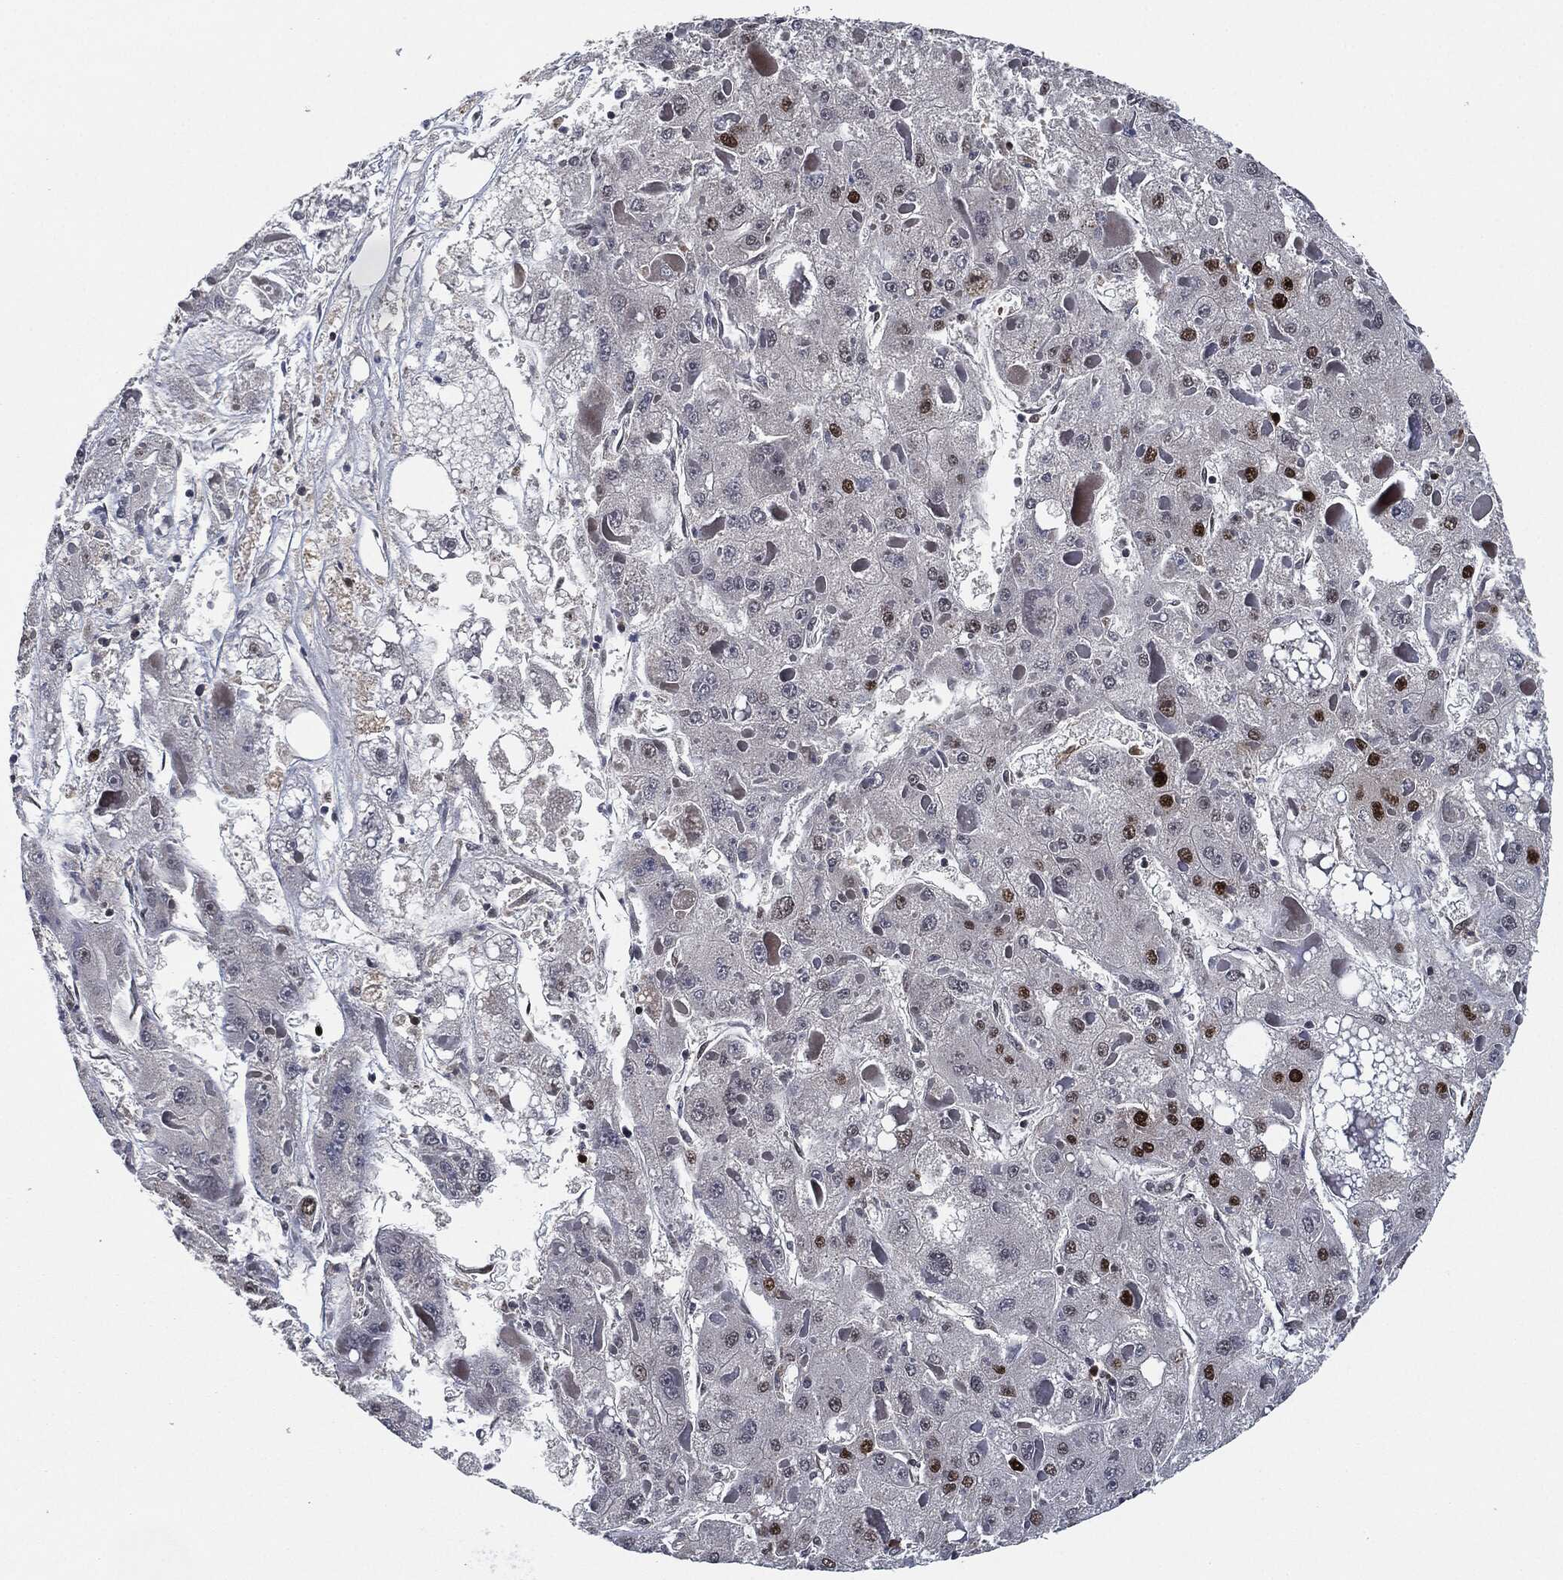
{"staining": {"intensity": "strong", "quantity": "<25%", "location": "nuclear"}, "tissue": "liver cancer", "cell_type": "Tumor cells", "image_type": "cancer", "snomed": [{"axis": "morphology", "description": "Carcinoma, Hepatocellular, NOS"}, {"axis": "topography", "description": "Liver"}], "caption": "Human liver cancer (hepatocellular carcinoma) stained with a brown dye shows strong nuclear positive staining in approximately <25% of tumor cells.", "gene": "PCNA", "patient": {"sex": "female", "age": 73}}